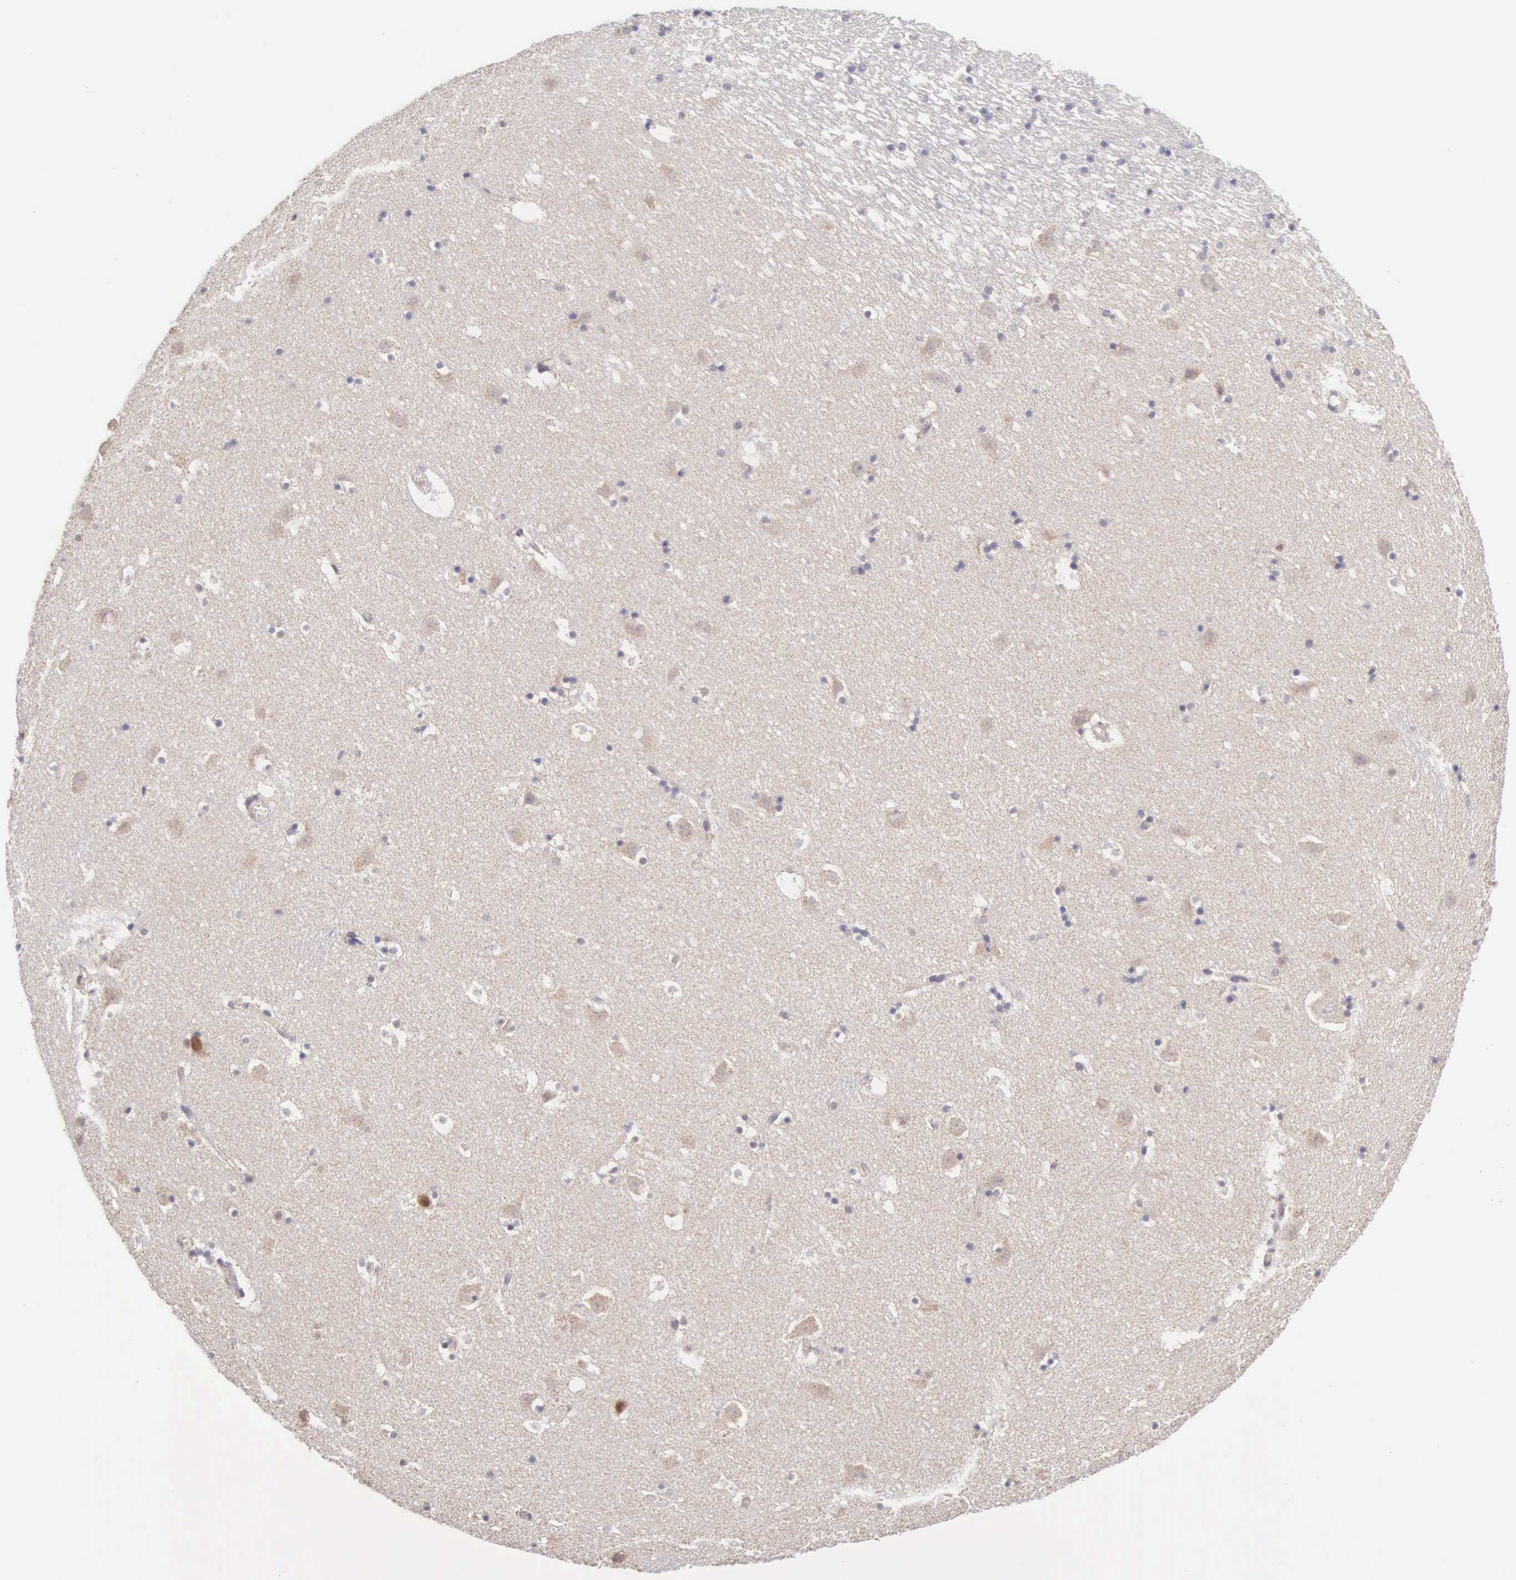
{"staining": {"intensity": "strong", "quantity": "<25%", "location": "nuclear"}, "tissue": "caudate", "cell_type": "Glial cells", "image_type": "normal", "snomed": [{"axis": "morphology", "description": "Normal tissue, NOS"}, {"axis": "topography", "description": "Lateral ventricle wall"}], "caption": "The micrograph demonstrates staining of normal caudate, revealing strong nuclear protein expression (brown color) within glial cells. The protein is shown in brown color, while the nuclei are stained blue.", "gene": "CCDC117", "patient": {"sex": "male", "age": 45}}